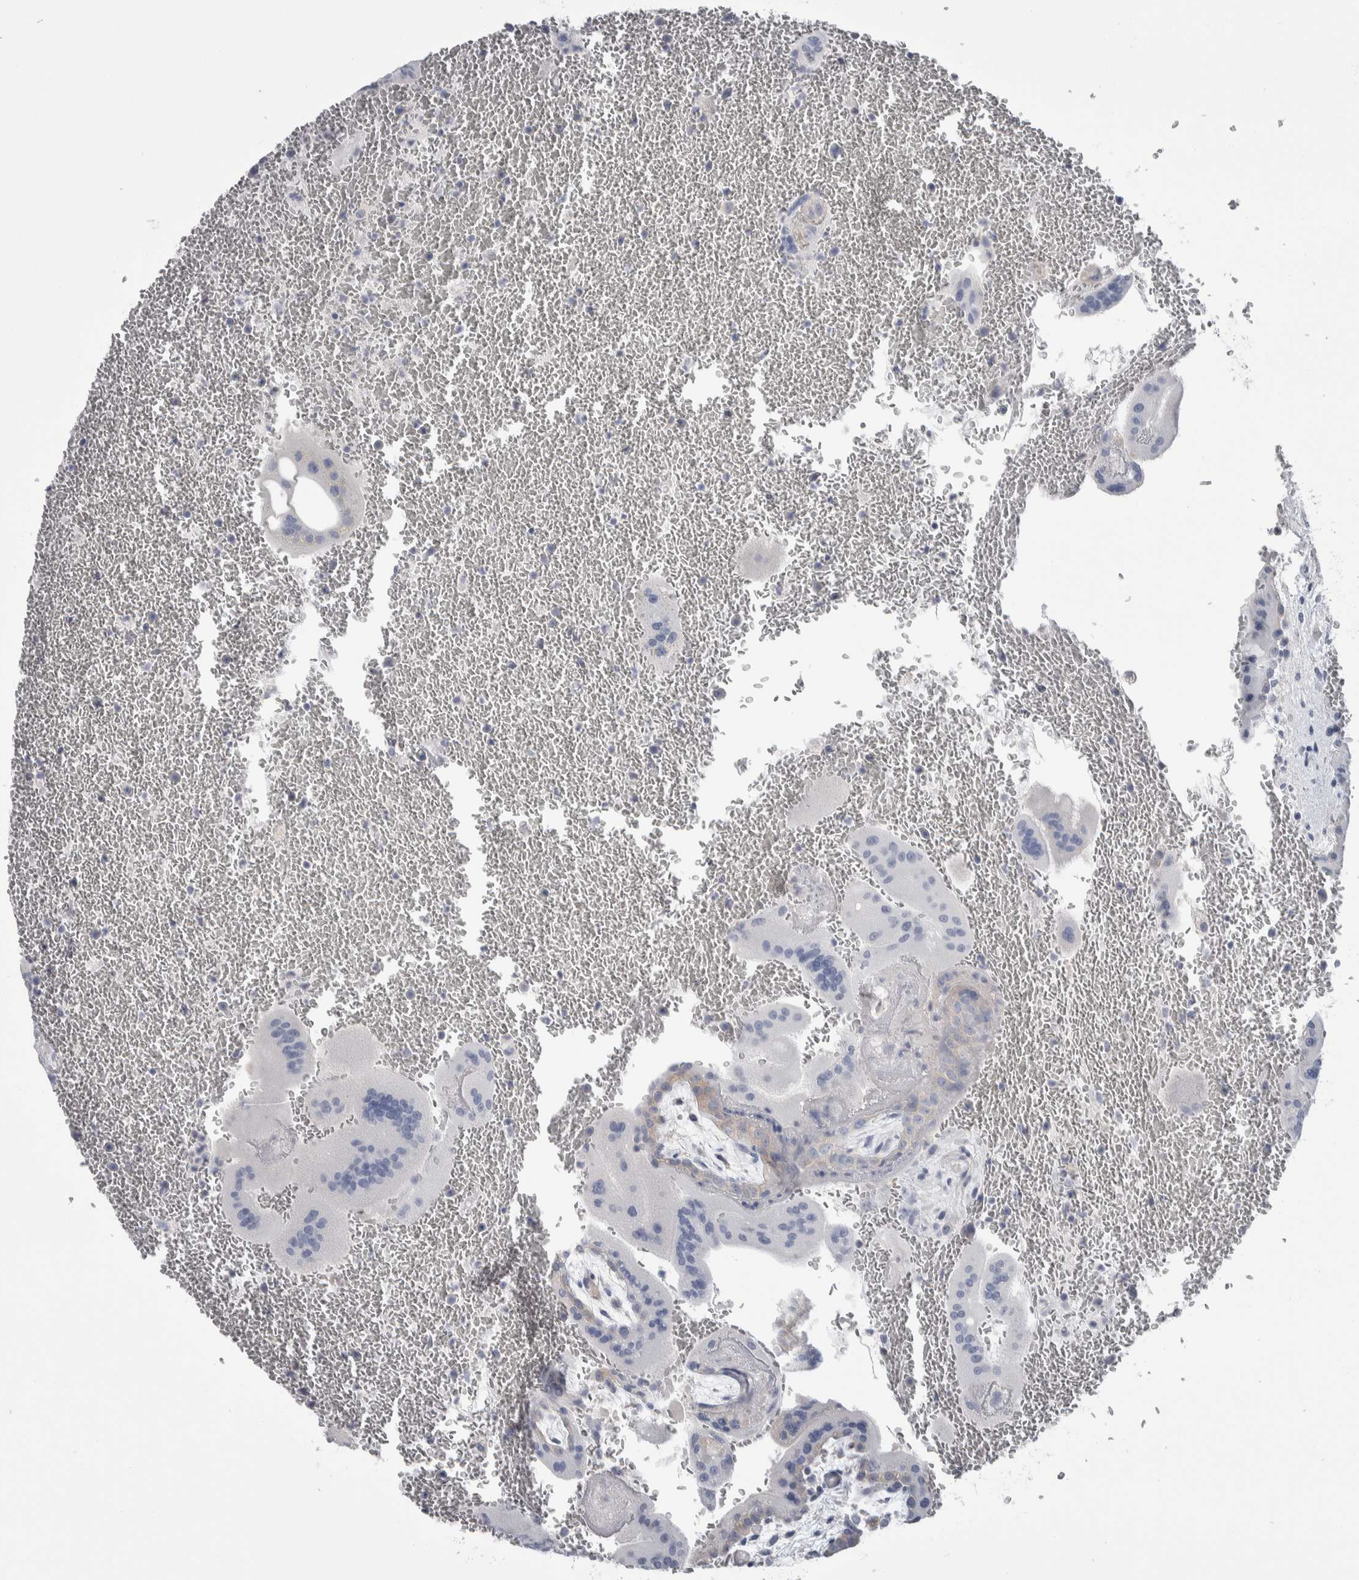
{"staining": {"intensity": "negative", "quantity": "none", "location": "none"}, "tissue": "placenta", "cell_type": "Decidual cells", "image_type": "normal", "snomed": [{"axis": "morphology", "description": "Normal tissue, NOS"}, {"axis": "topography", "description": "Placenta"}], "caption": "A histopathology image of placenta stained for a protein exhibits no brown staining in decidual cells. (DAB IHC, high magnification).", "gene": "GPHN", "patient": {"sex": "female", "age": 35}}